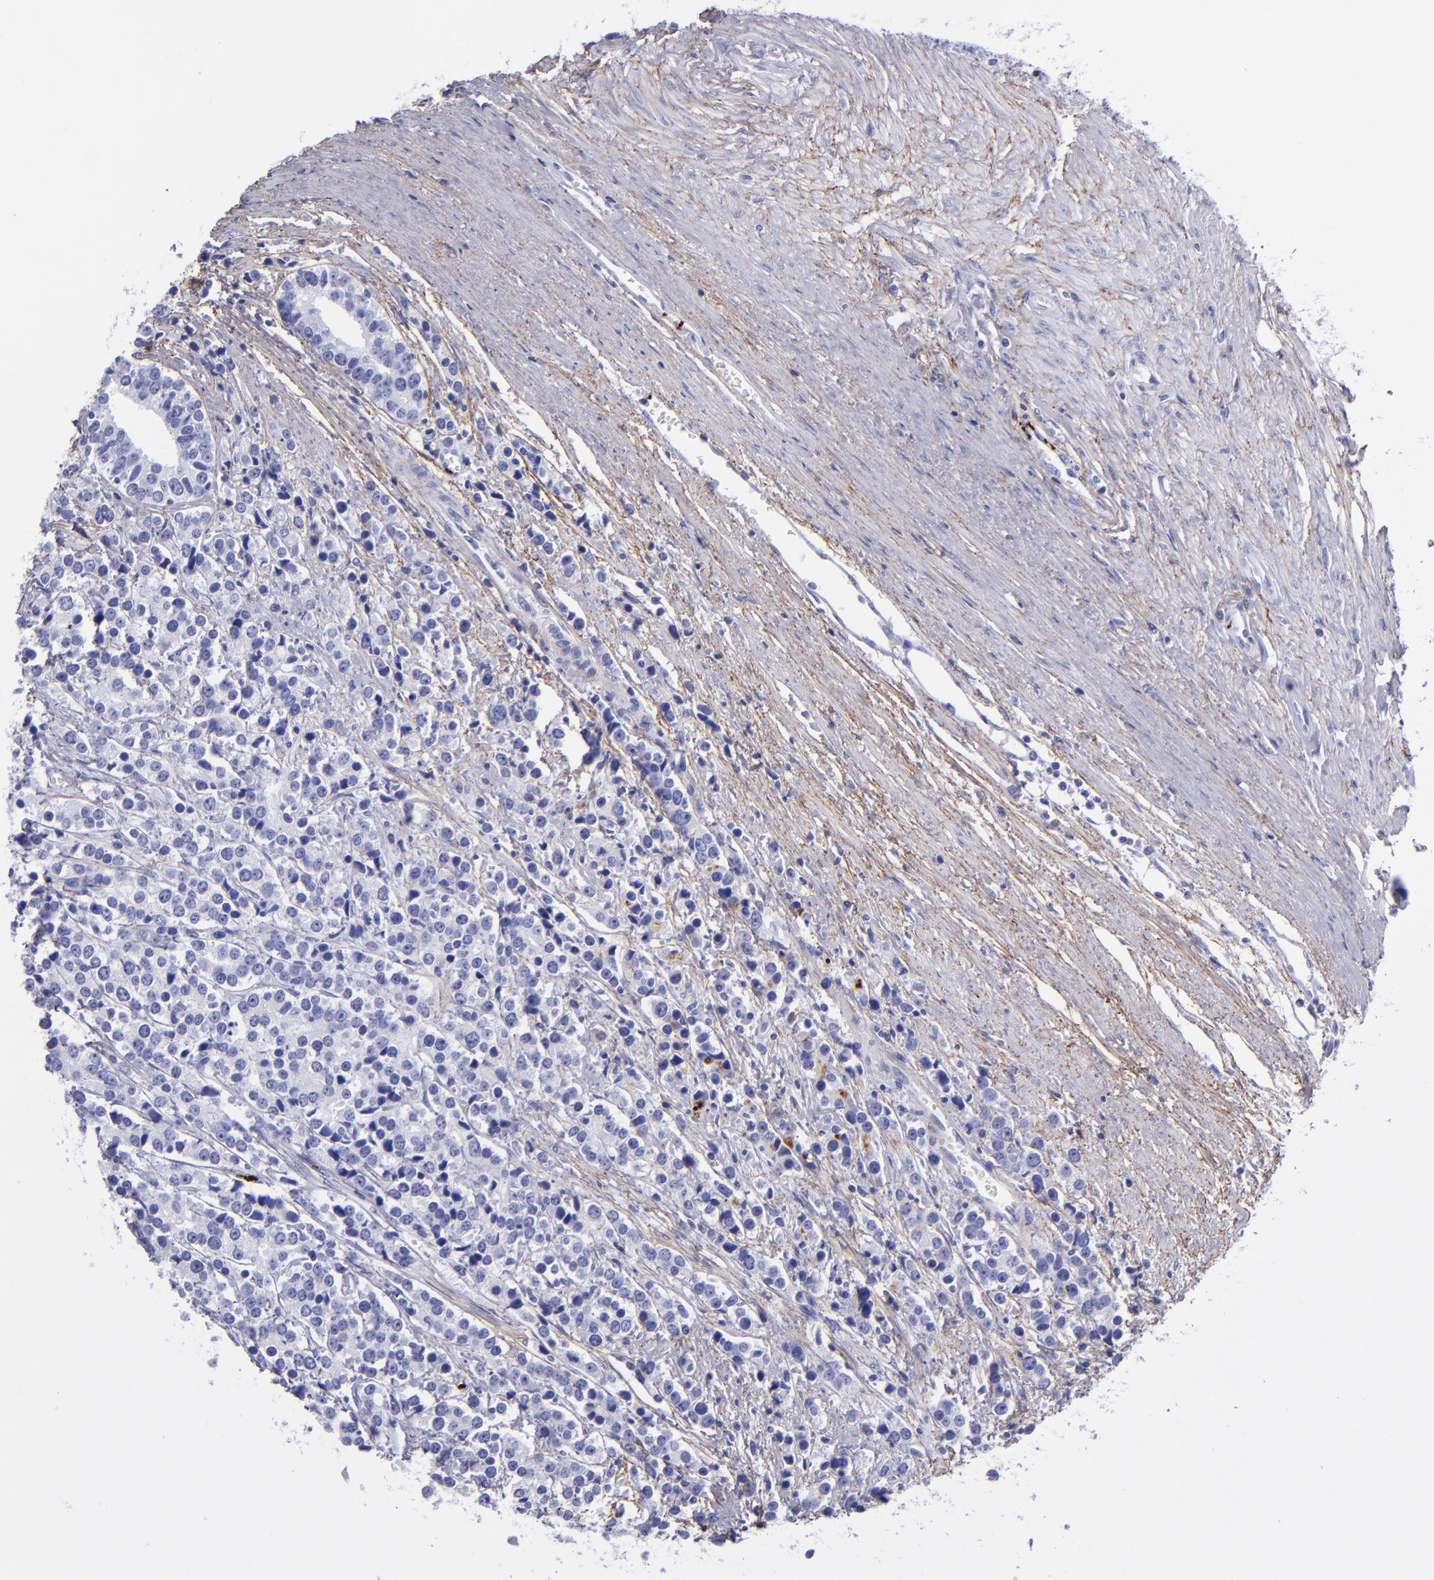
{"staining": {"intensity": "negative", "quantity": "none", "location": "none"}, "tissue": "prostate cancer", "cell_type": "Tumor cells", "image_type": "cancer", "snomed": [{"axis": "morphology", "description": "Adenocarcinoma, High grade"}, {"axis": "topography", "description": "Prostate"}], "caption": "Immunohistochemical staining of human prostate cancer (high-grade adenocarcinoma) demonstrates no significant positivity in tumor cells.", "gene": "EFCAB13", "patient": {"sex": "male", "age": 71}}